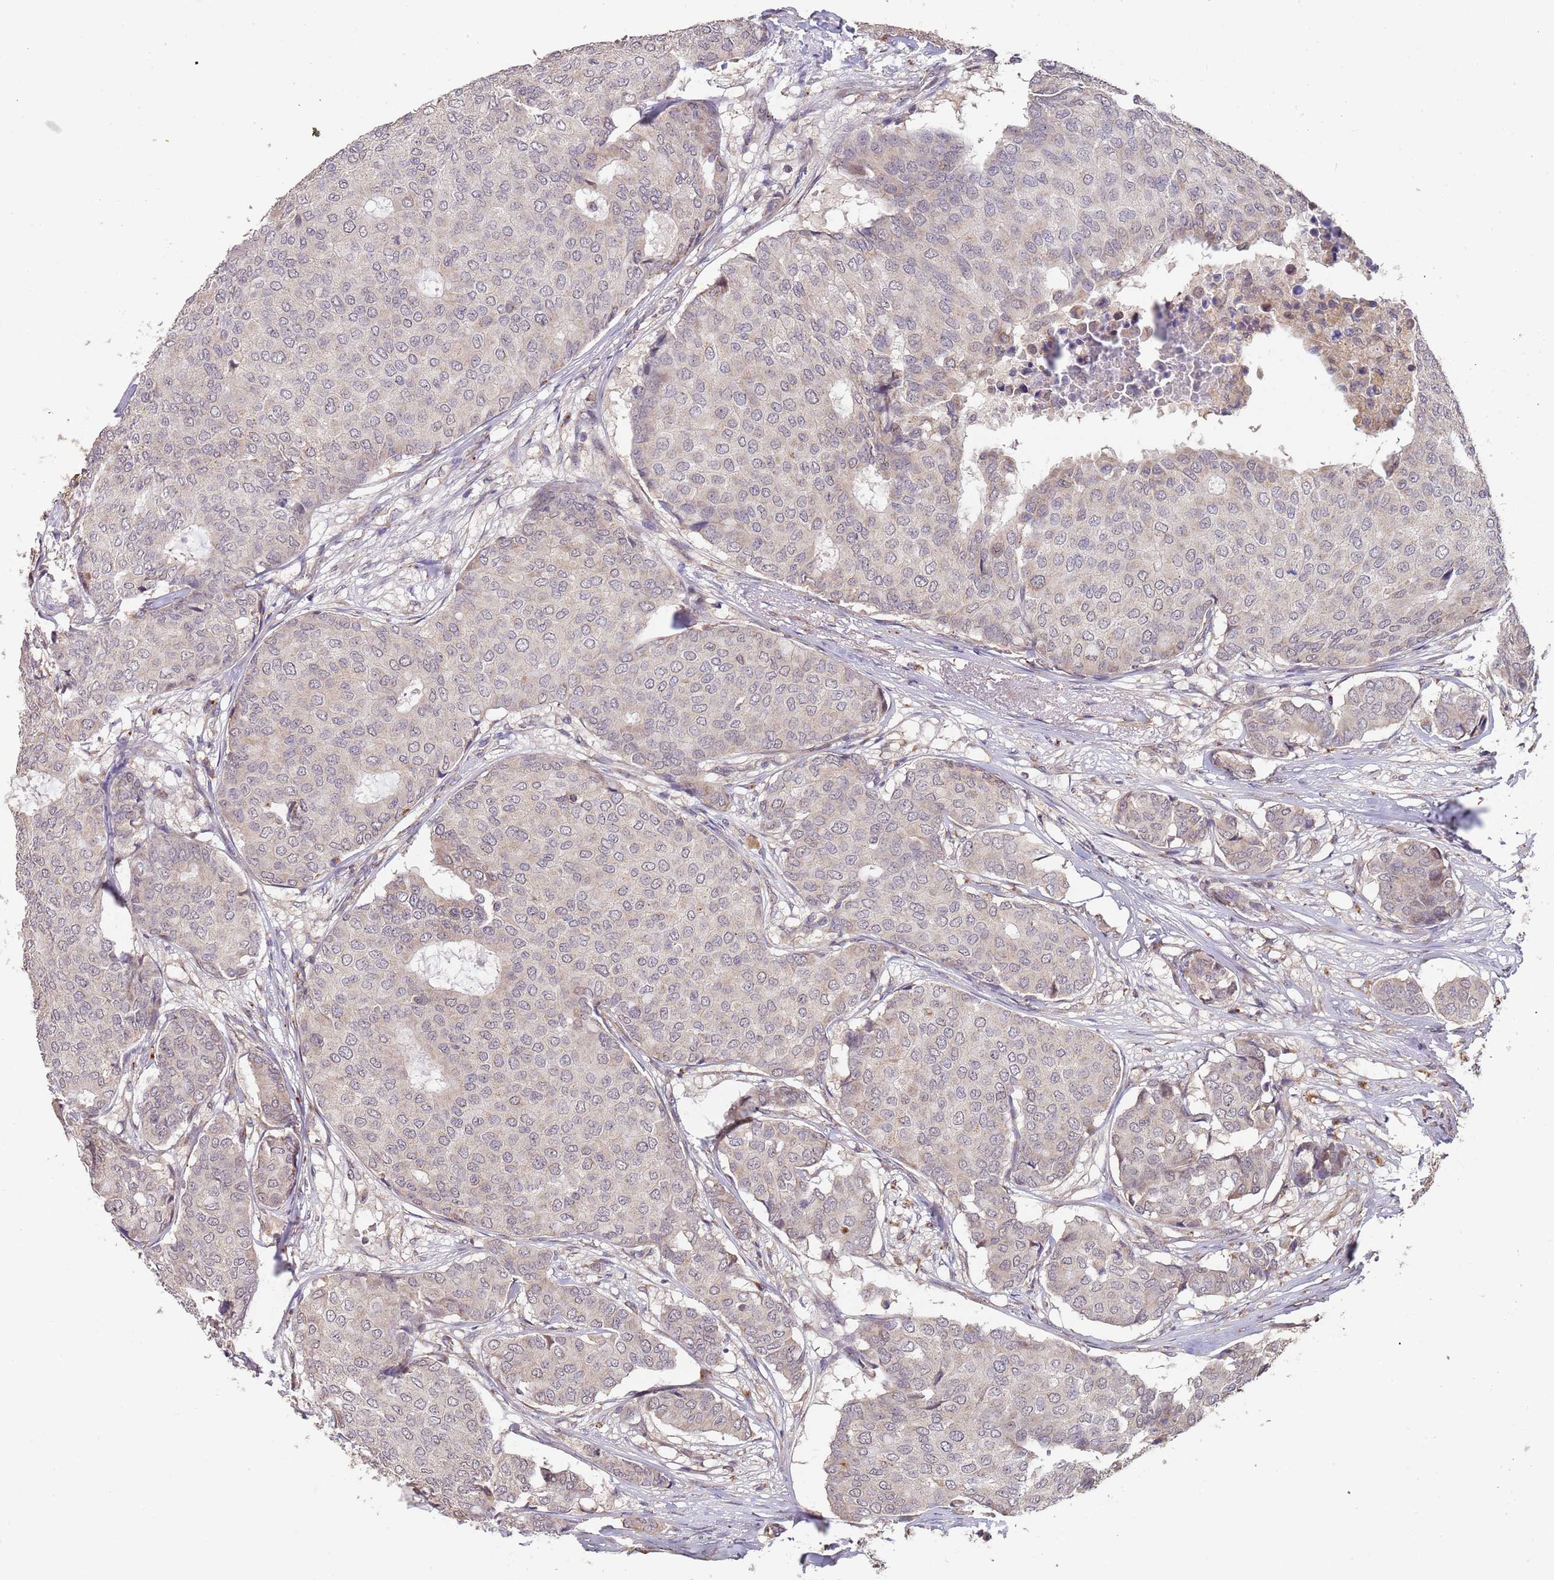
{"staining": {"intensity": "negative", "quantity": "none", "location": "none"}, "tissue": "breast cancer", "cell_type": "Tumor cells", "image_type": "cancer", "snomed": [{"axis": "morphology", "description": "Duct carcinoma"}, {"axis": "topography", "description": "Breast"}], "caption": "Tumor cells show no significant protein positivity in invasive ductal carcinoma (breast).", "gene": "TMEM64", "patient": {"sex": "female", "age": 75}}